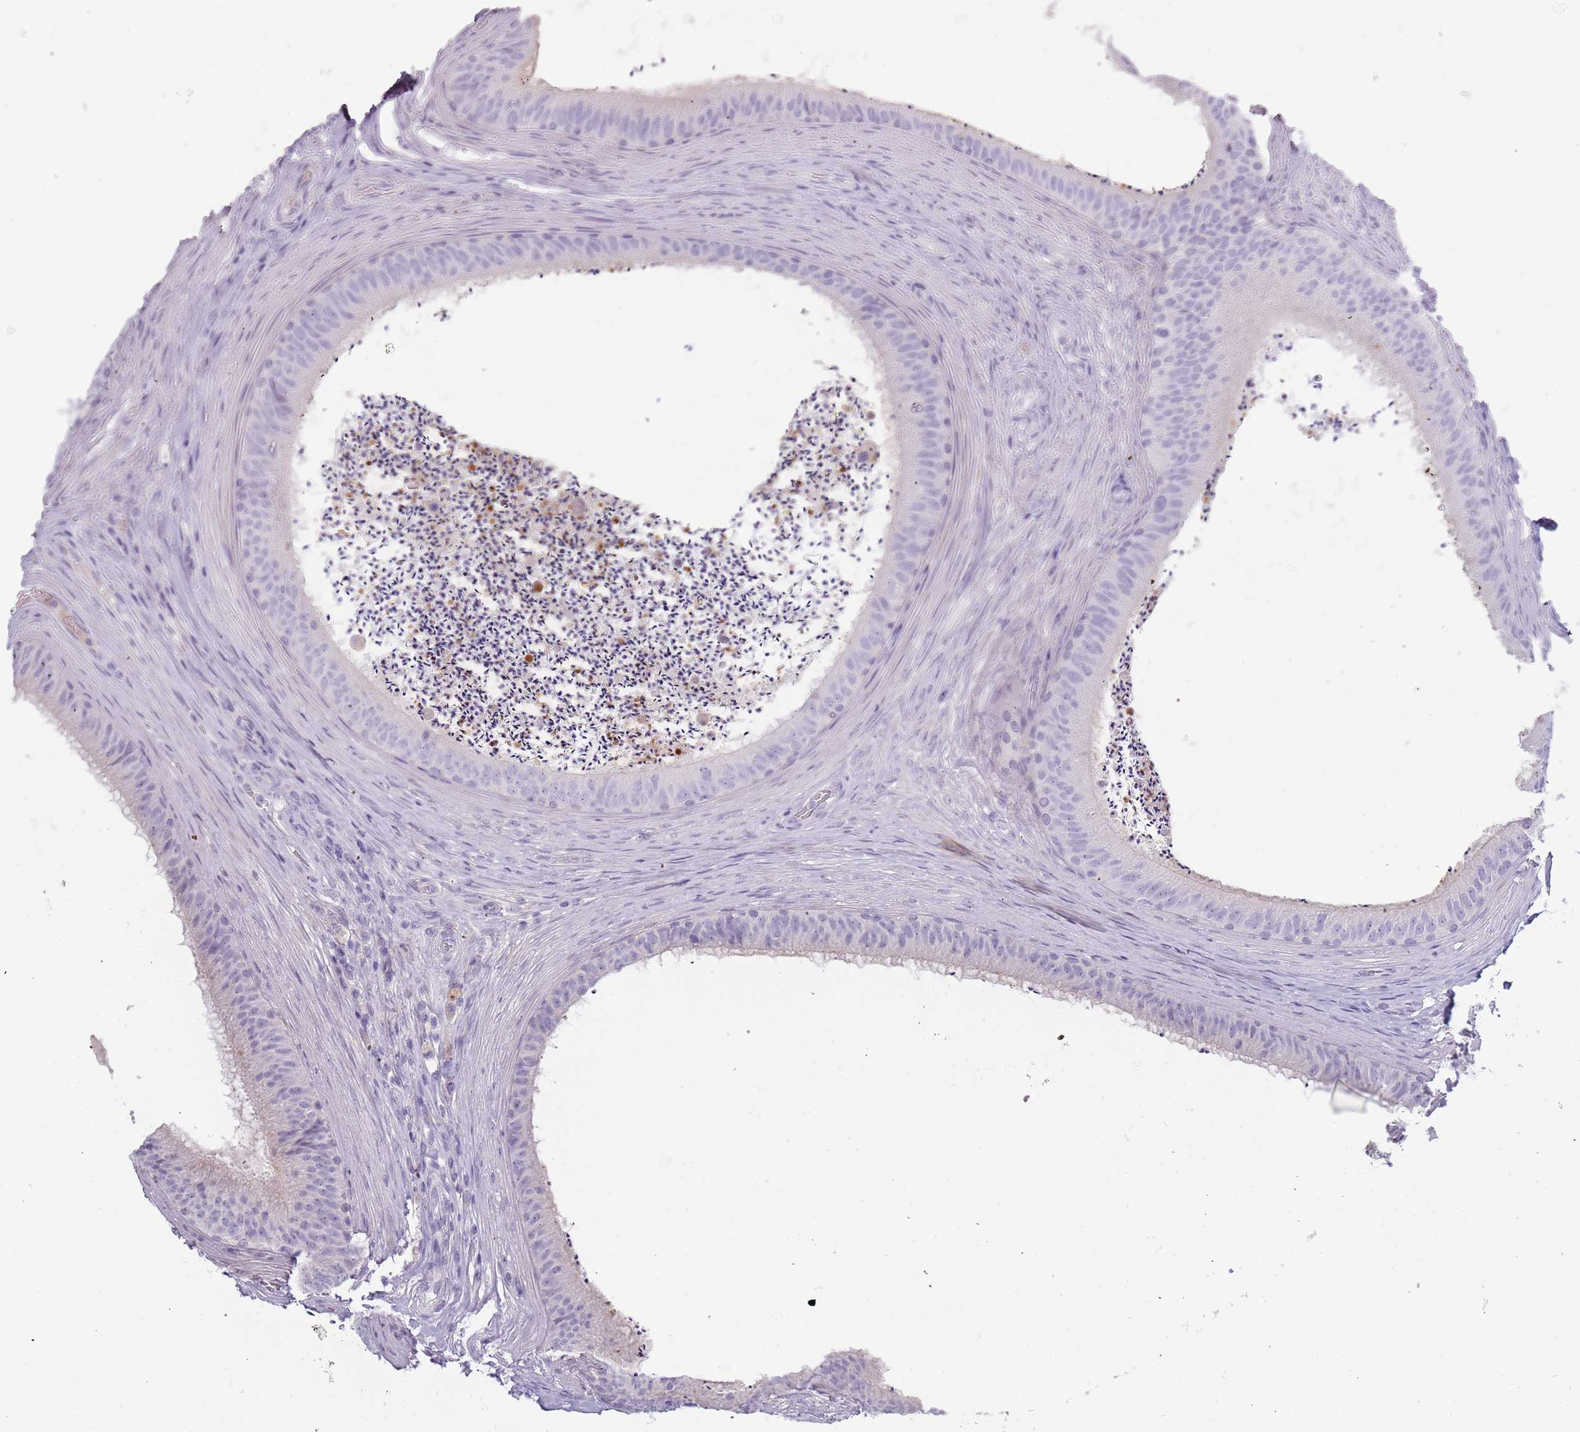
{"staining": {"intensity": "negative", "quantity": "none", "location": "none"}, "tissue": "epididymis", "cell_type": "Glandular cells", "image_type": "normal", "snomed": [{"axis": "morphology", "description": "Normal tissue, NOS"}, {"axis": "topography", "description": "Testis"}, {"axis": "topography", "description": "Epididymis"}], "caption": "A high-resolution photomicrograph shows IHC staining of normal epididymis, which shows no significant expression in glandular cells.", "gene": "TNFRSF6B", "patient": {"sex": "male", "age": 41}}